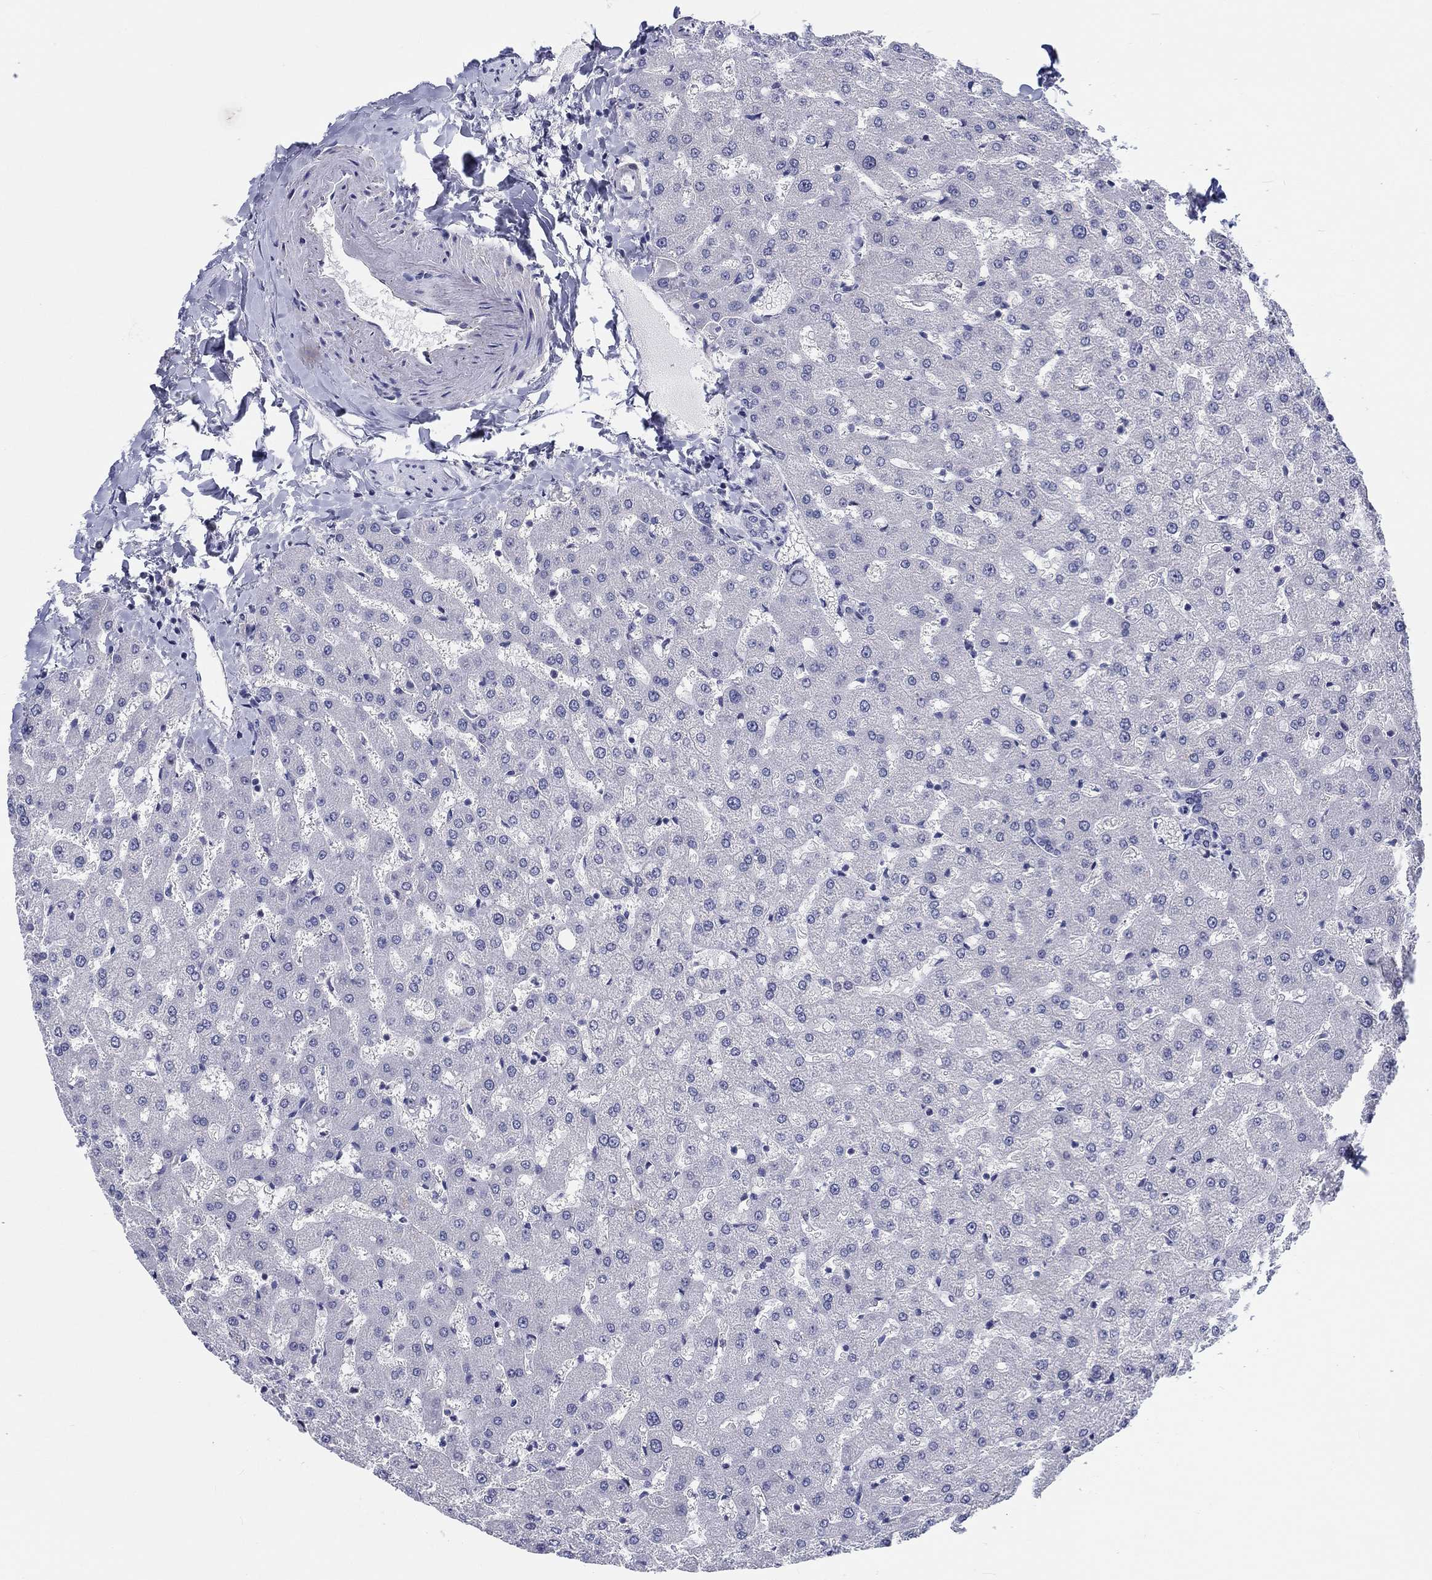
{"staining": {"intensity": "negative", "quantity": "none", "location": "none"}, "tissue": "liver", "cell_type": "Cholangiocytes", "image_type": "normal", "snomed": [{"axis": "morphology", "description": "Normal tissue, NOS"}, {"axis": "topography", "description": "Liver"}], "caption": "Human liver stained for a protein using immunohistochemistry (IHC) displays no expression in cholangiocytes.", "gene": "CRYGD", "patient": {"sex": "female", "age": 50}}